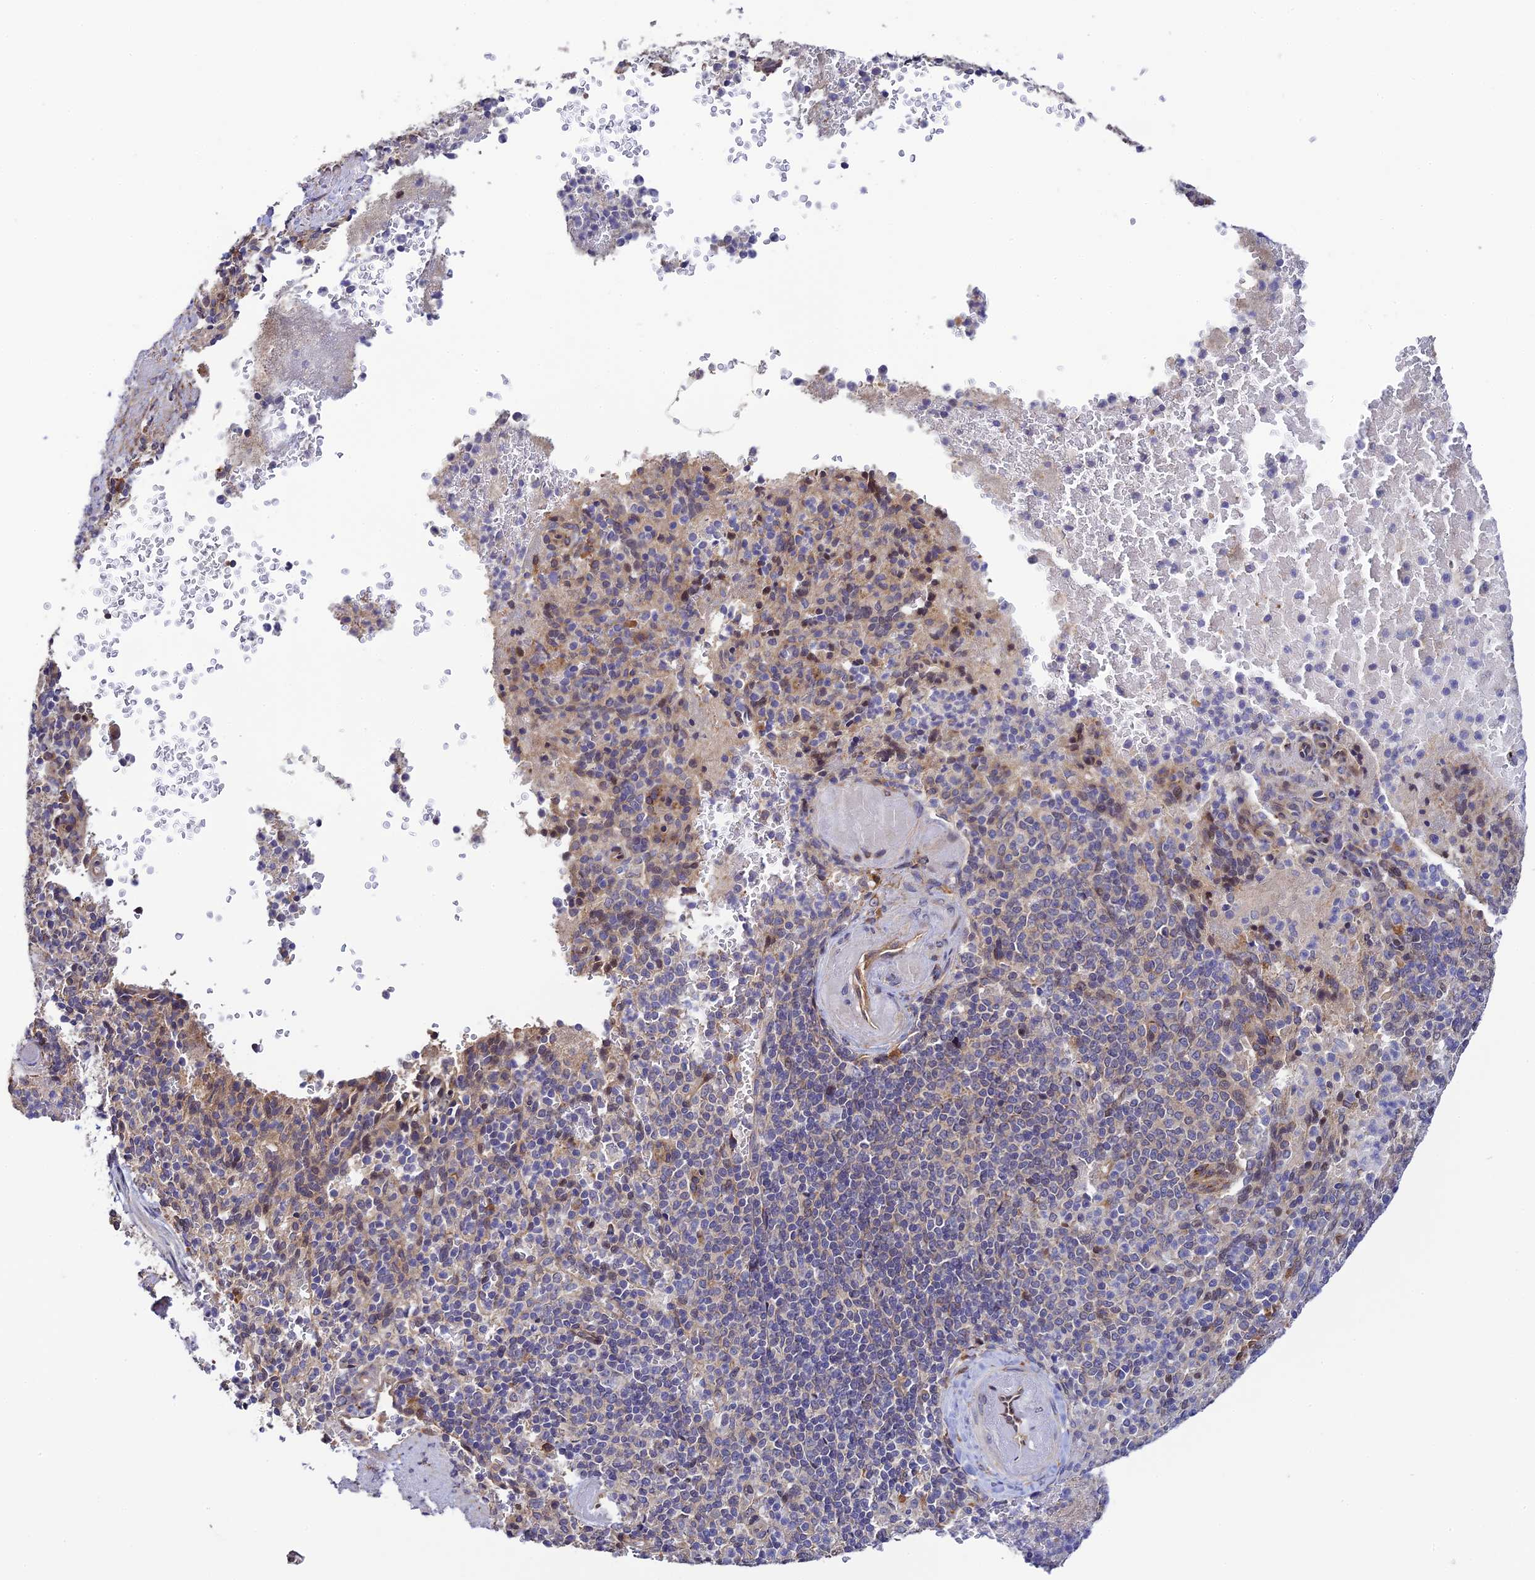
{"staining": {"intensity": "negative", "quantity": "none", "location": "none"}, "tissue": "spleen", "cell_type": "Cells in red pulp", "image_type": "normal", "snomed": [{"axis": "morphology", "description": "Normal tissue, NOS"}, {"axis": "topography", "description": "Spleen"}], "caption": "This histopathology image is of benign spleen stained with immunohistochemistry (IHC) to label a protein in brown with the nuclei are counter-stained blue. There is no expression in cells in red pulp. (DAB (3,3'-diaminobenzidine) immunohistochemistry (IHC) visualized using brightfield microscopy, high magnification).", "gene": "P3H3", "patient": {"sex": "female", "age": 74}}